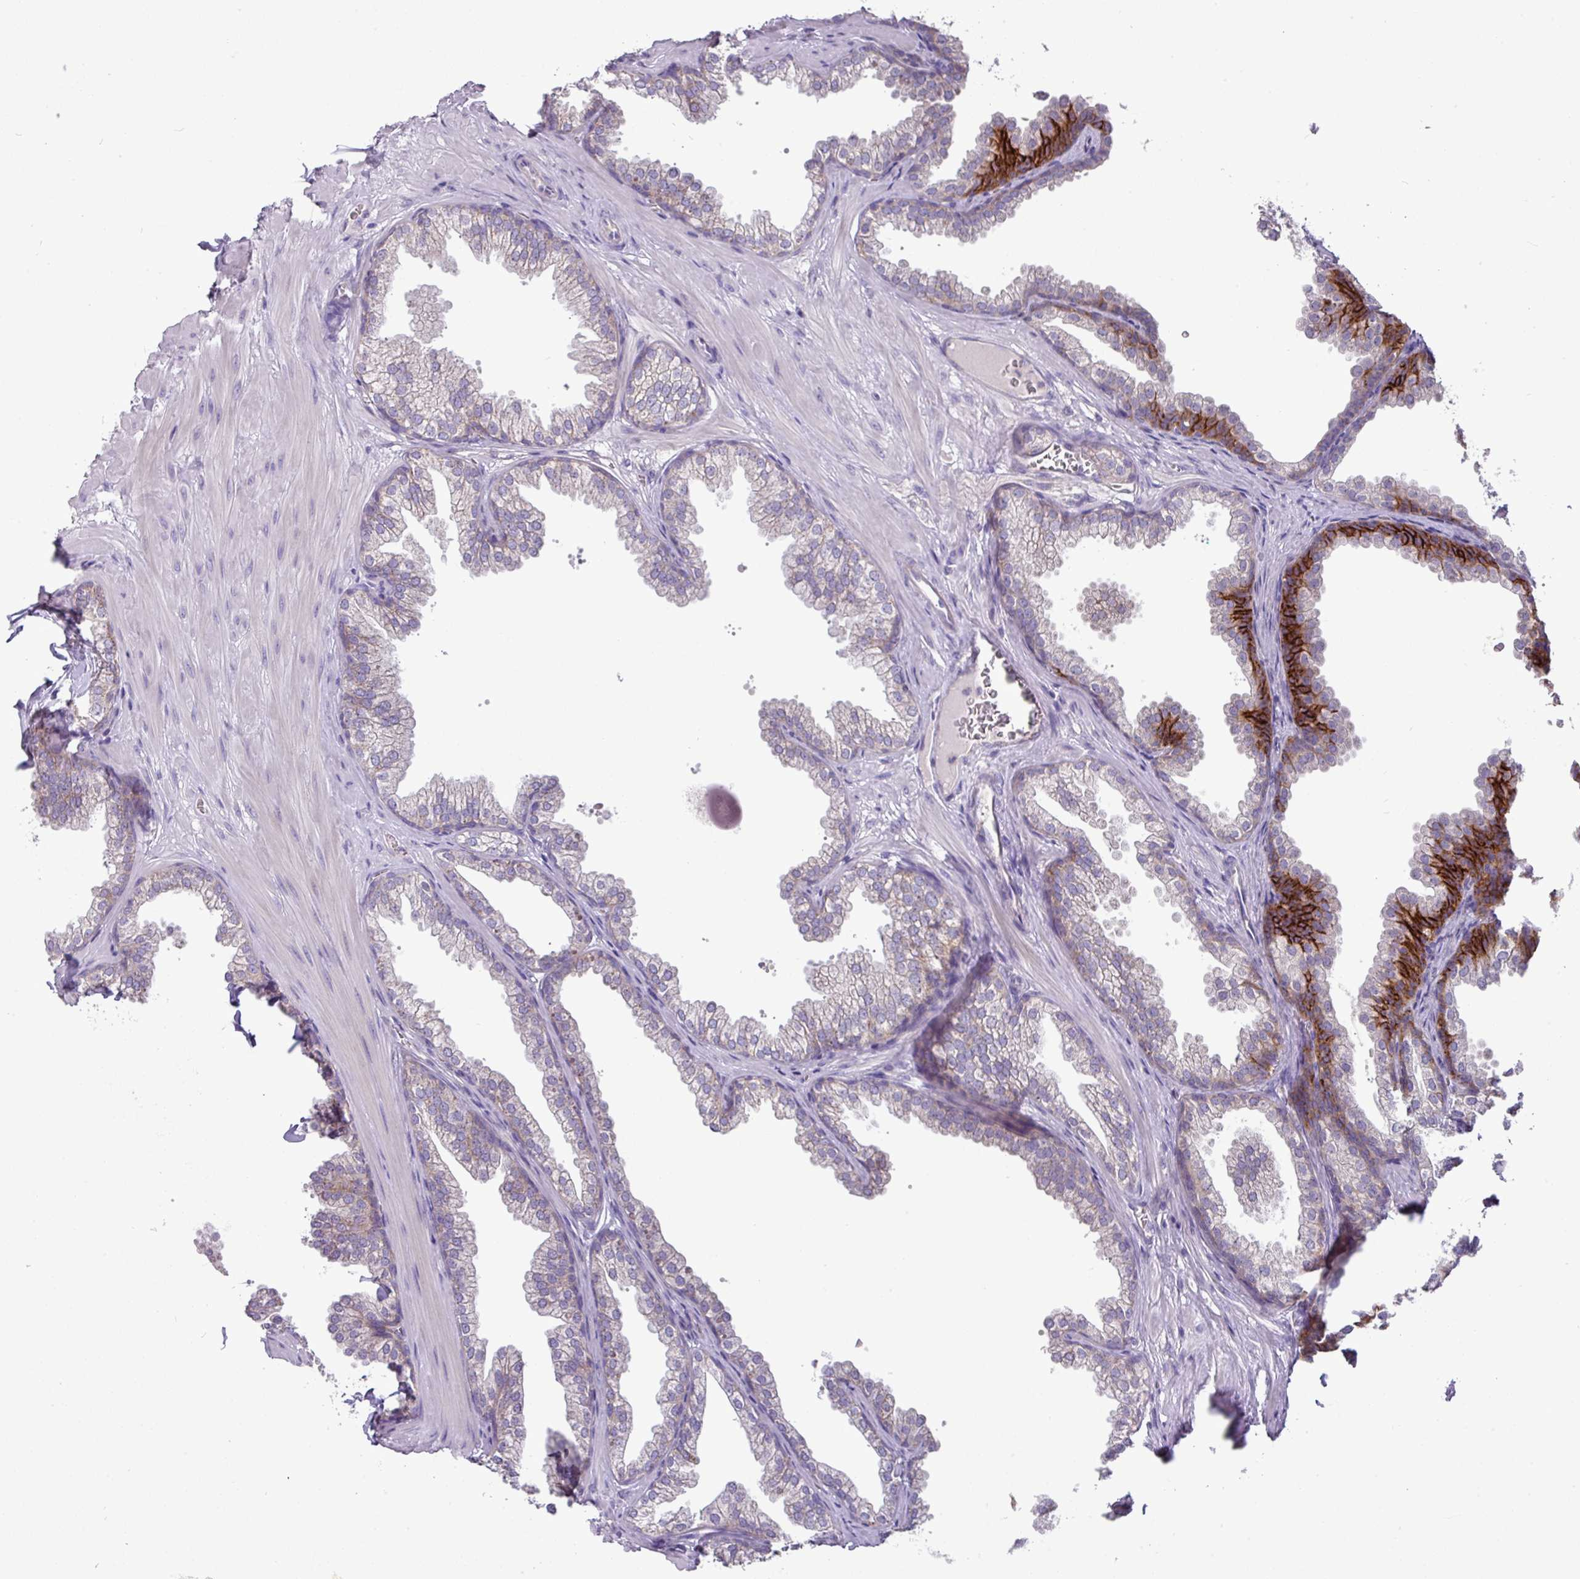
{"staining": {"intensity": "strong", "quantity": "<25%", "location": "cytoplasmic/membranous"}, "tissue": "prostate", "cell_type": "Glandular cells", "image_type": "normal", "snomed": [{"axis": "morphology", "description": "Normal tissue, NOS"}, {"axis": "topography", "description": "Prostate"}], "caption": "This is a histology image of immunohistochemistry (IHC) staining of normal prostate, which shows strong positivity in the cytoplasmic/membranous of glandular cells.", "gene": "TRAPPC1", "patient": {"sex": "male", "age": 37}}